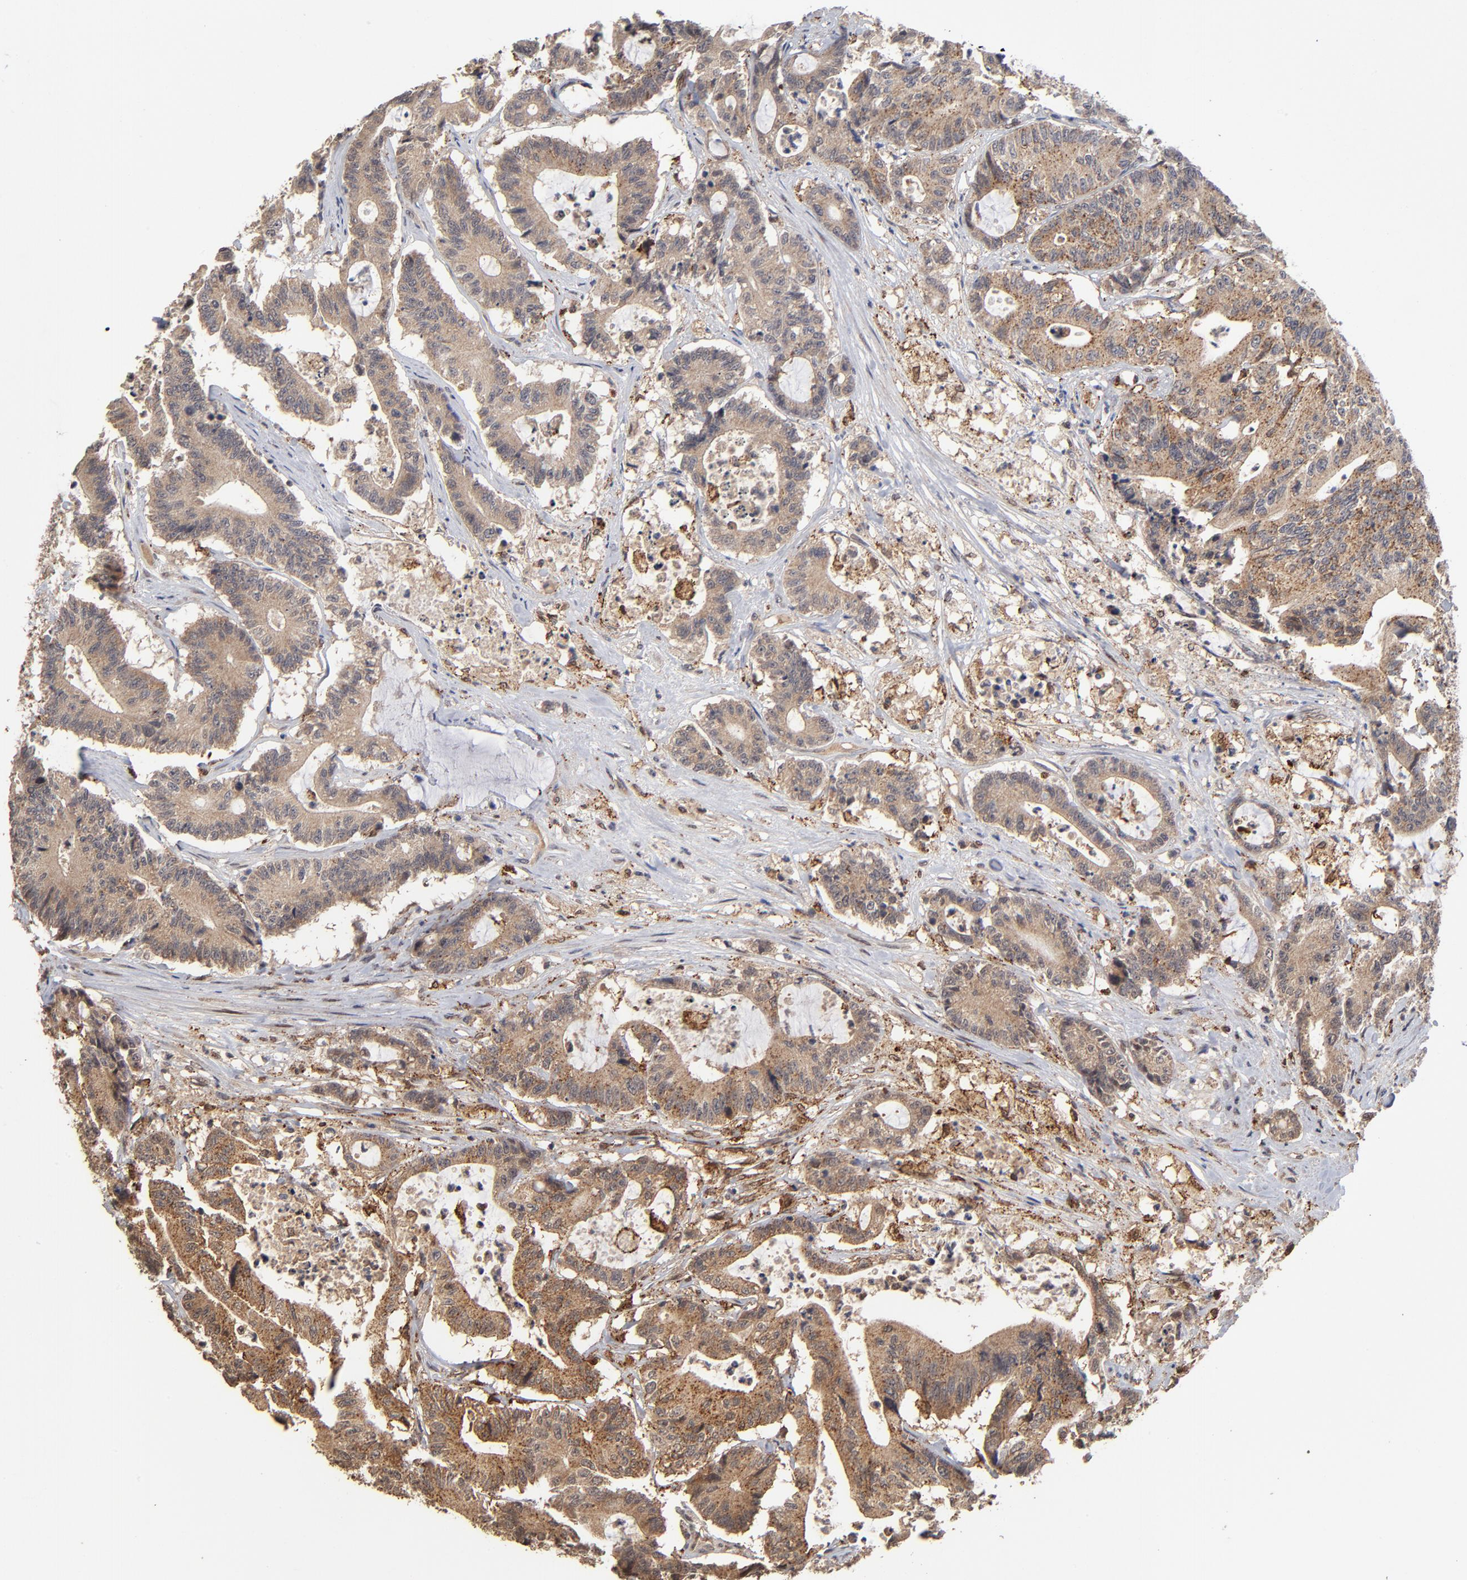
{"staining": {"intensity": "moderate", "quantity": ">75%", "location": "cytoplasmic/membranous"}, "tissue": "colorectal cancer", "cell_type": "Tumor cells", "image_type": "cancer", "snomed": [{"axis": "morphology", "description": "Adenocarcinoma, NOS"}, {"axis": "topography", "description": "Colon"}], "caption": "Colorectal cancer stained for a protein displays moderate cytoplasmic/membranous positivity in tumor cells. The staining was performed using DAB (3,3'-diaminobenzidine), with brown indicating positive protein expression. Nuclei are stained blue with hematoxylin.", "gene": "ASB8", "patient": {"sex": "female", "age": 84}}